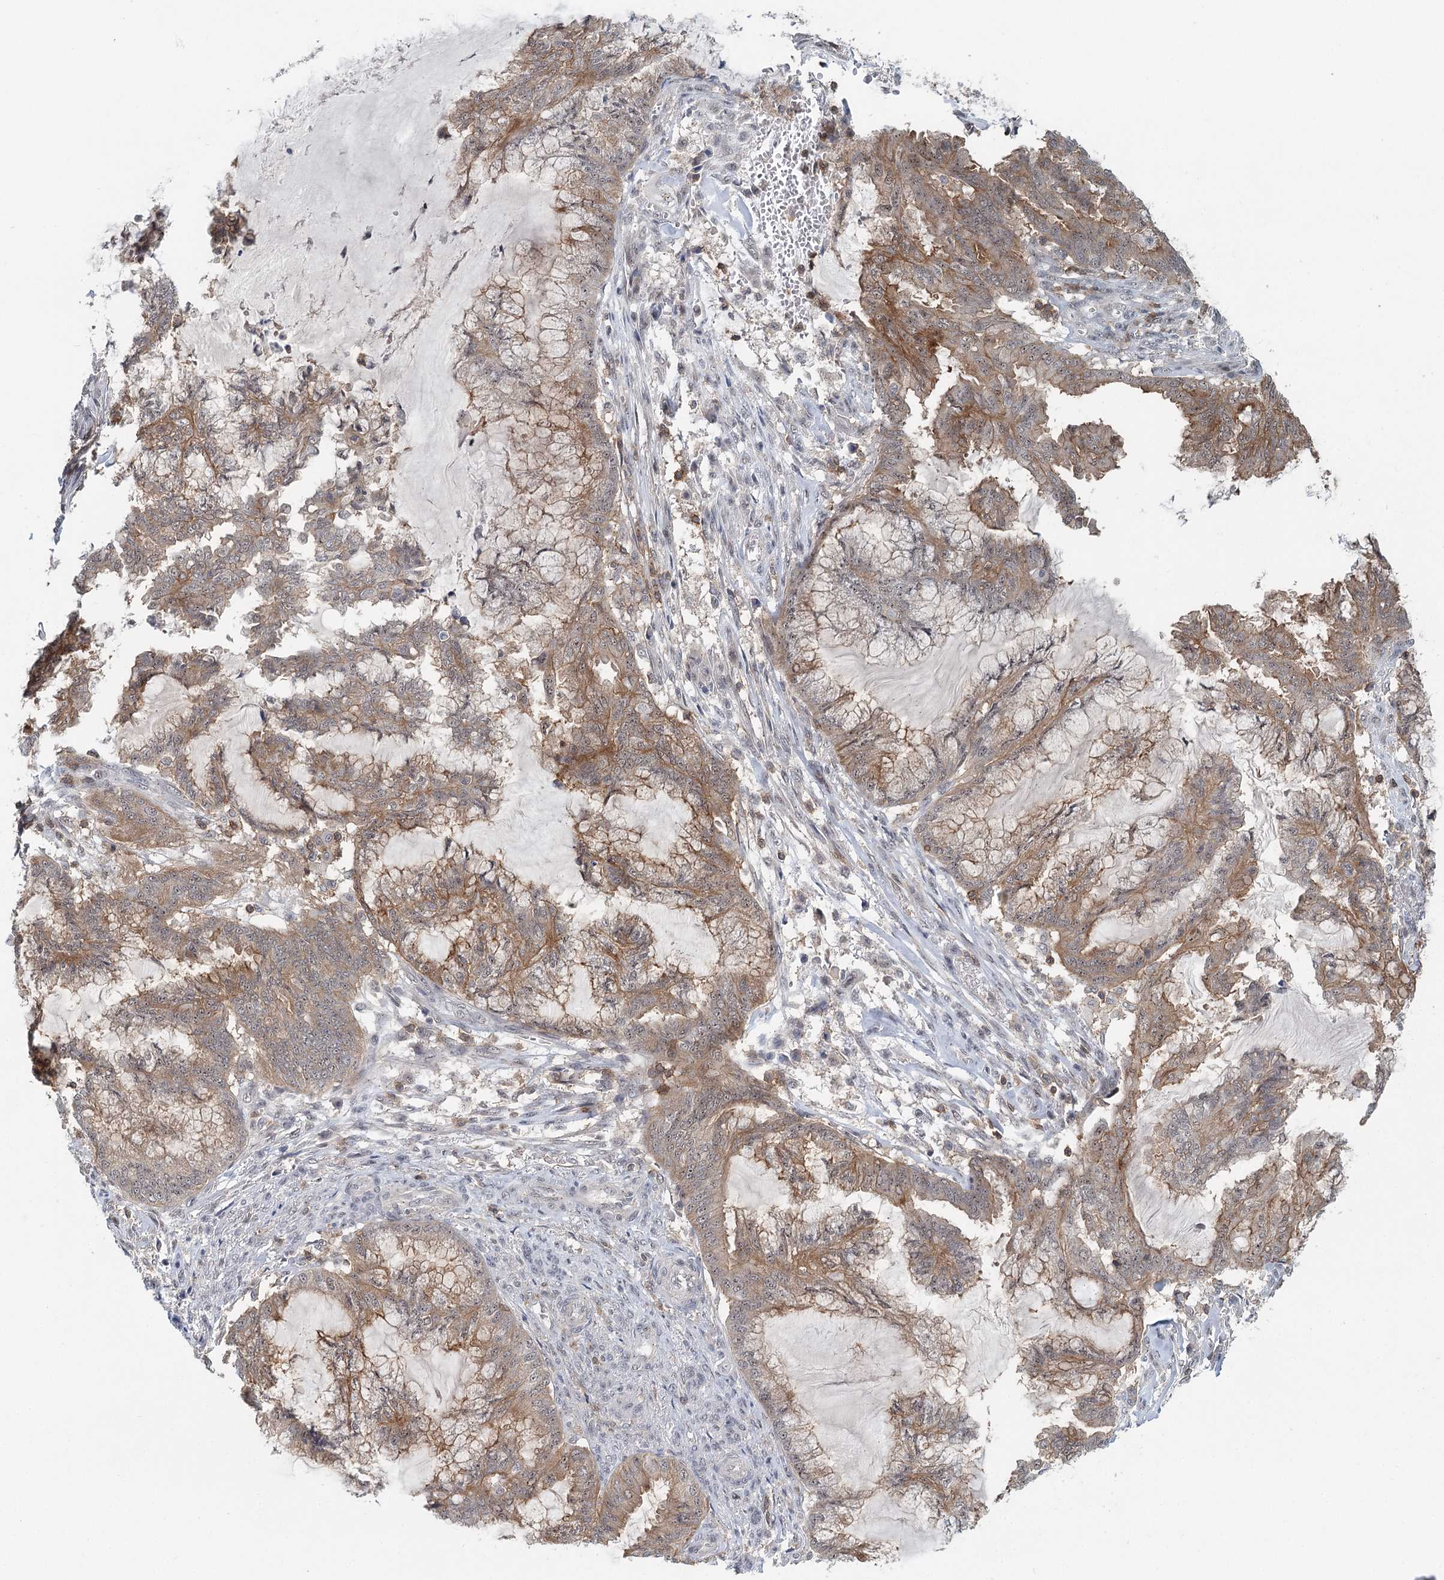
{"staining": {"intensity": "moderate", "quantity": ">75%", "location": "cytoplasmic/membranous,nuclear"}, "tissue": "endometrial cancer", "cell_type": "Tumor cells", "image_type": "cancer", "snomed": [{"axis": "morphology", "description": "Adenocarcinoma, NOS"}, {"axis": "topography", "description": "Endometrium"}], "caption": "IHC of endometrial cancer displays medium levels of moderate cytoplasmic/membranous and nuclear positivity in about >75% of tumor cells.", "gene": "CDC42SE2", "patient": {"sex": "female", "age": 86}}